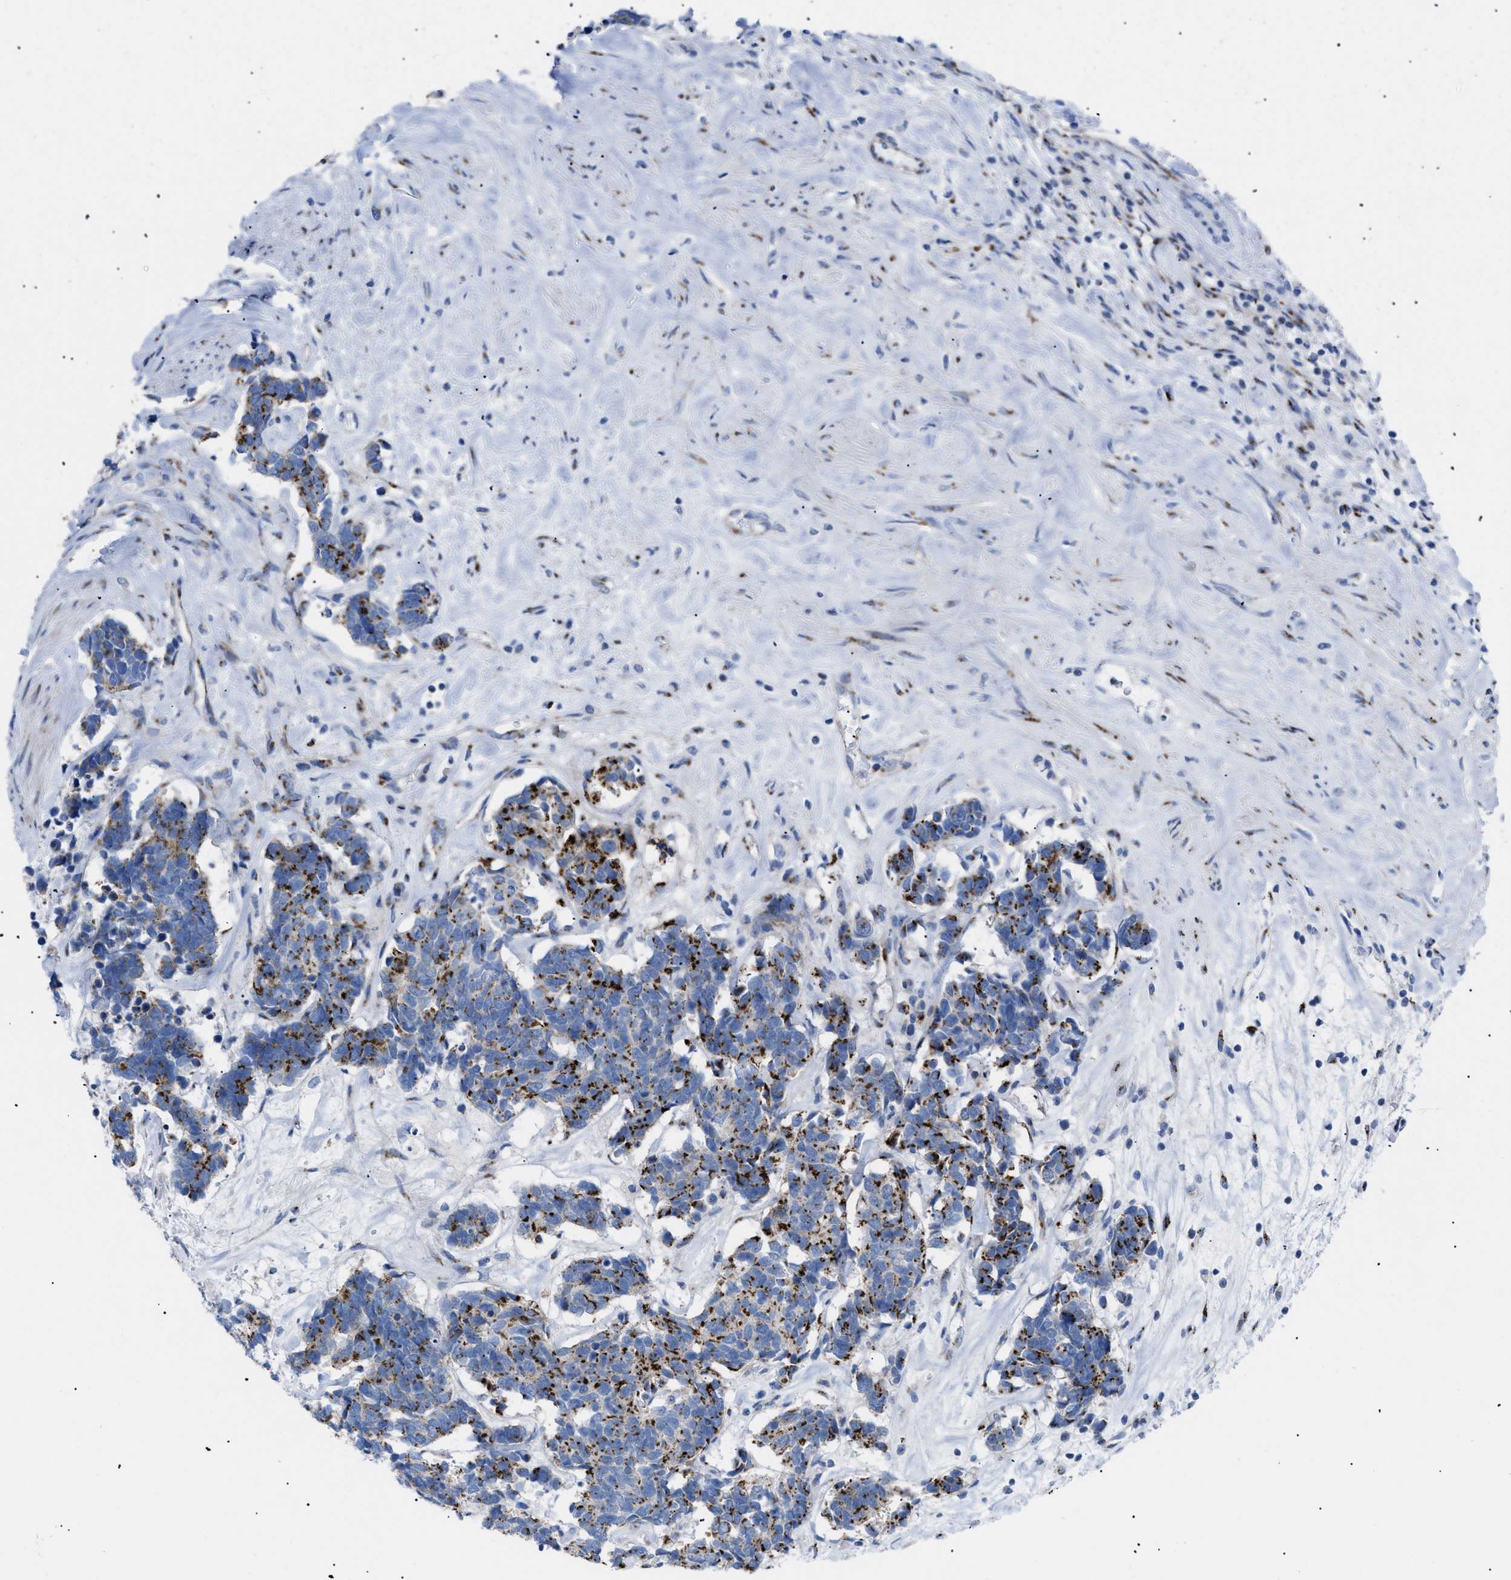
{"staining": {"intensity": "strong", "quantity": "25%-75%", "location": "cytoplasmic/membranous"}, "tissue": "carcinoid", "cell_type": "Tumor cells", "image_type": "cancer", "snomed": [{"axis": "morphology", "description": "Carcinoma, NOS"}, {"axis": "morphology", "description": "Carcinoid, malignant, NOS"}, {"axis": "topography", "description": "Urinary bladder"}], "caption": "Approximately 25%-75% of tumor cells in human carcinoid (malignant) show strong cytoplasmic/membranous protein expression as visualized by brown immunohistochemical staining.", "gene": "TMEM17", "patient": {"sex": "male", "age": 57}}